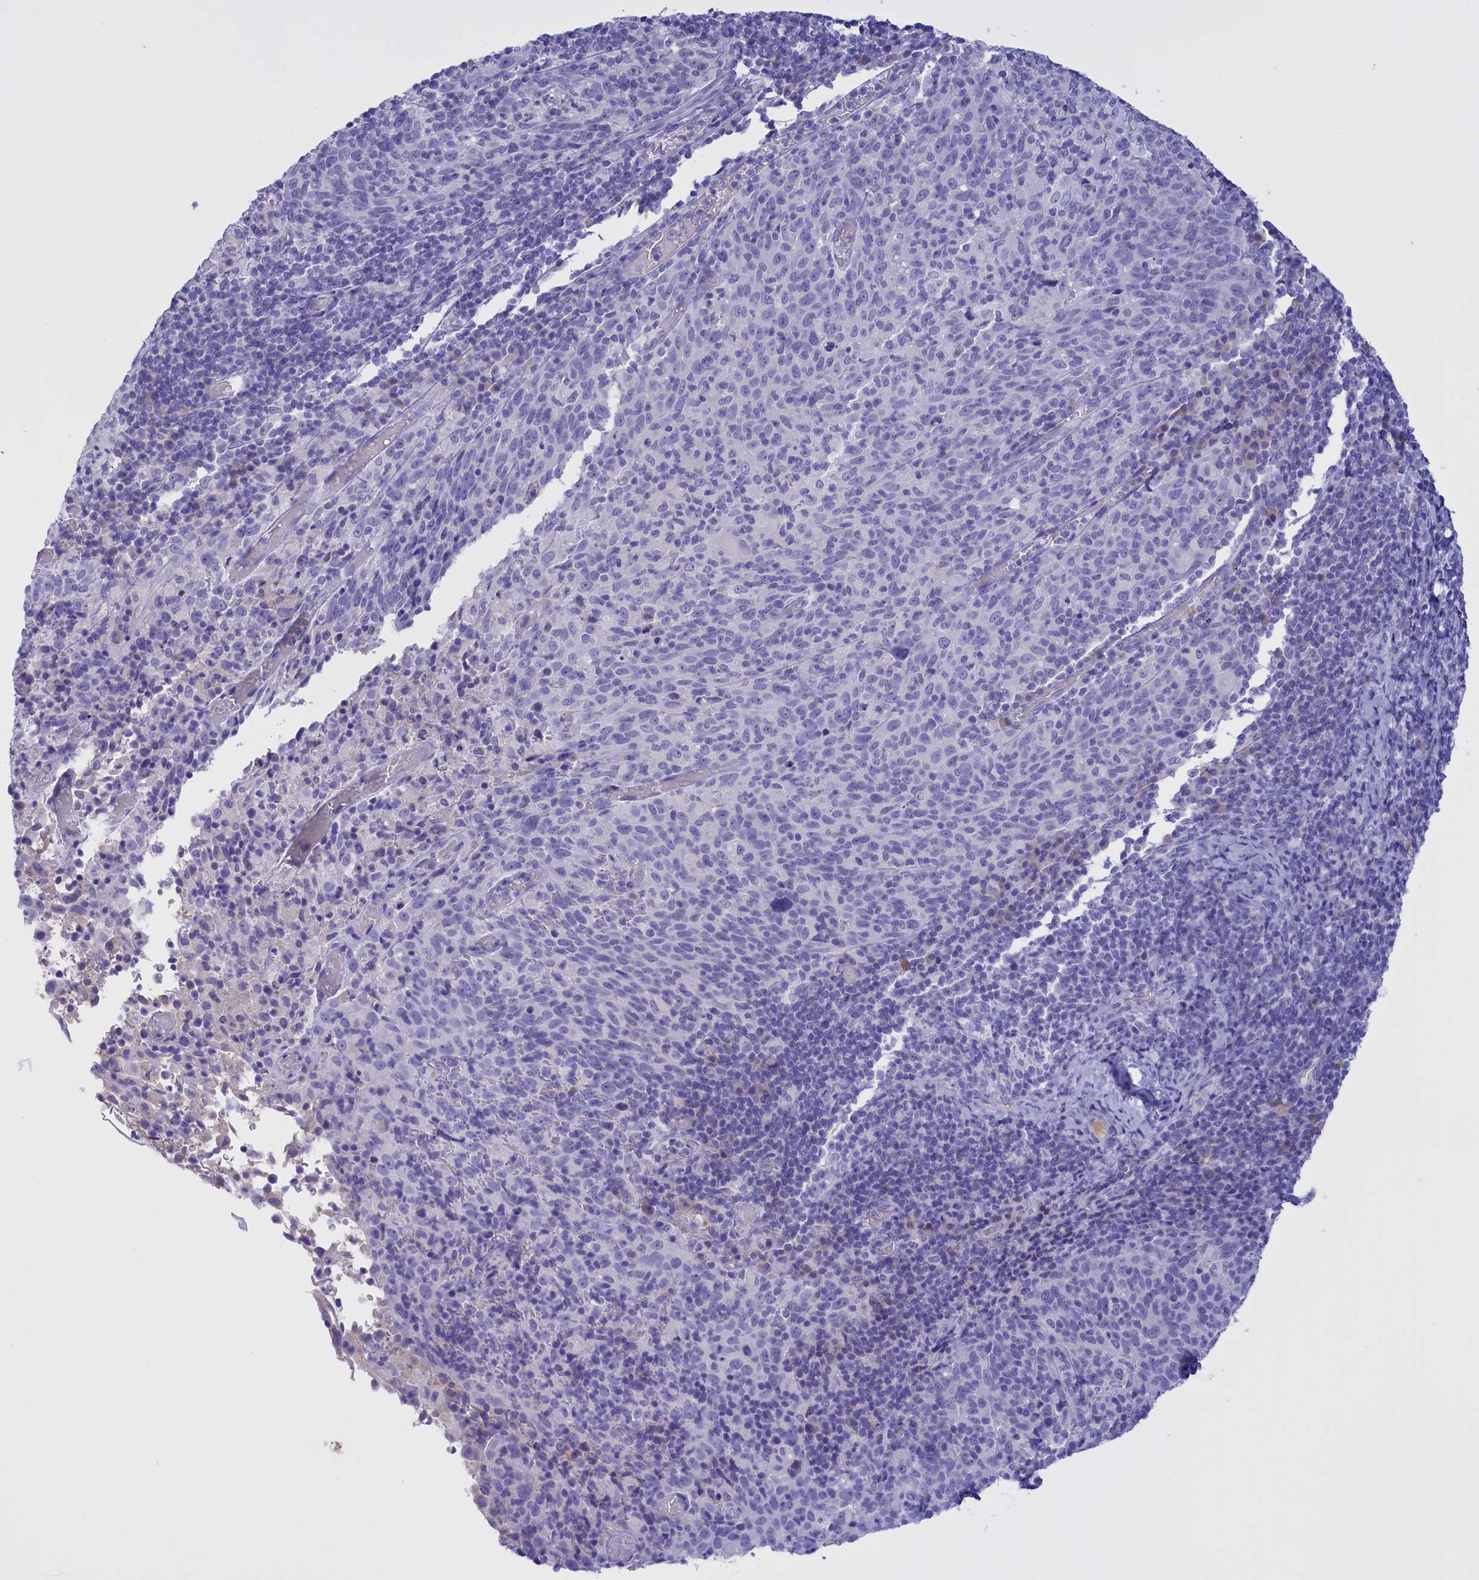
{"staining": {"intensity": "negative", "quantity": "none", "location": "none"}, "tissue": "cervical cancer", "cell_type": "Tumor cells", "image_type": "cancer", "snomed": [{"axis": "morphology", "description": "Squamous cell carcinoma, NOS"}, {"axis": "topography", "description": "Cervix"}], "caption": "DAB (3,3'-diaminobenzidine) immunohistochemical staining of cervical cancer exhibits no significant expression in tumor cells.", "gene": "PROK2", "patient": {"sex": "female", "age": 52}}